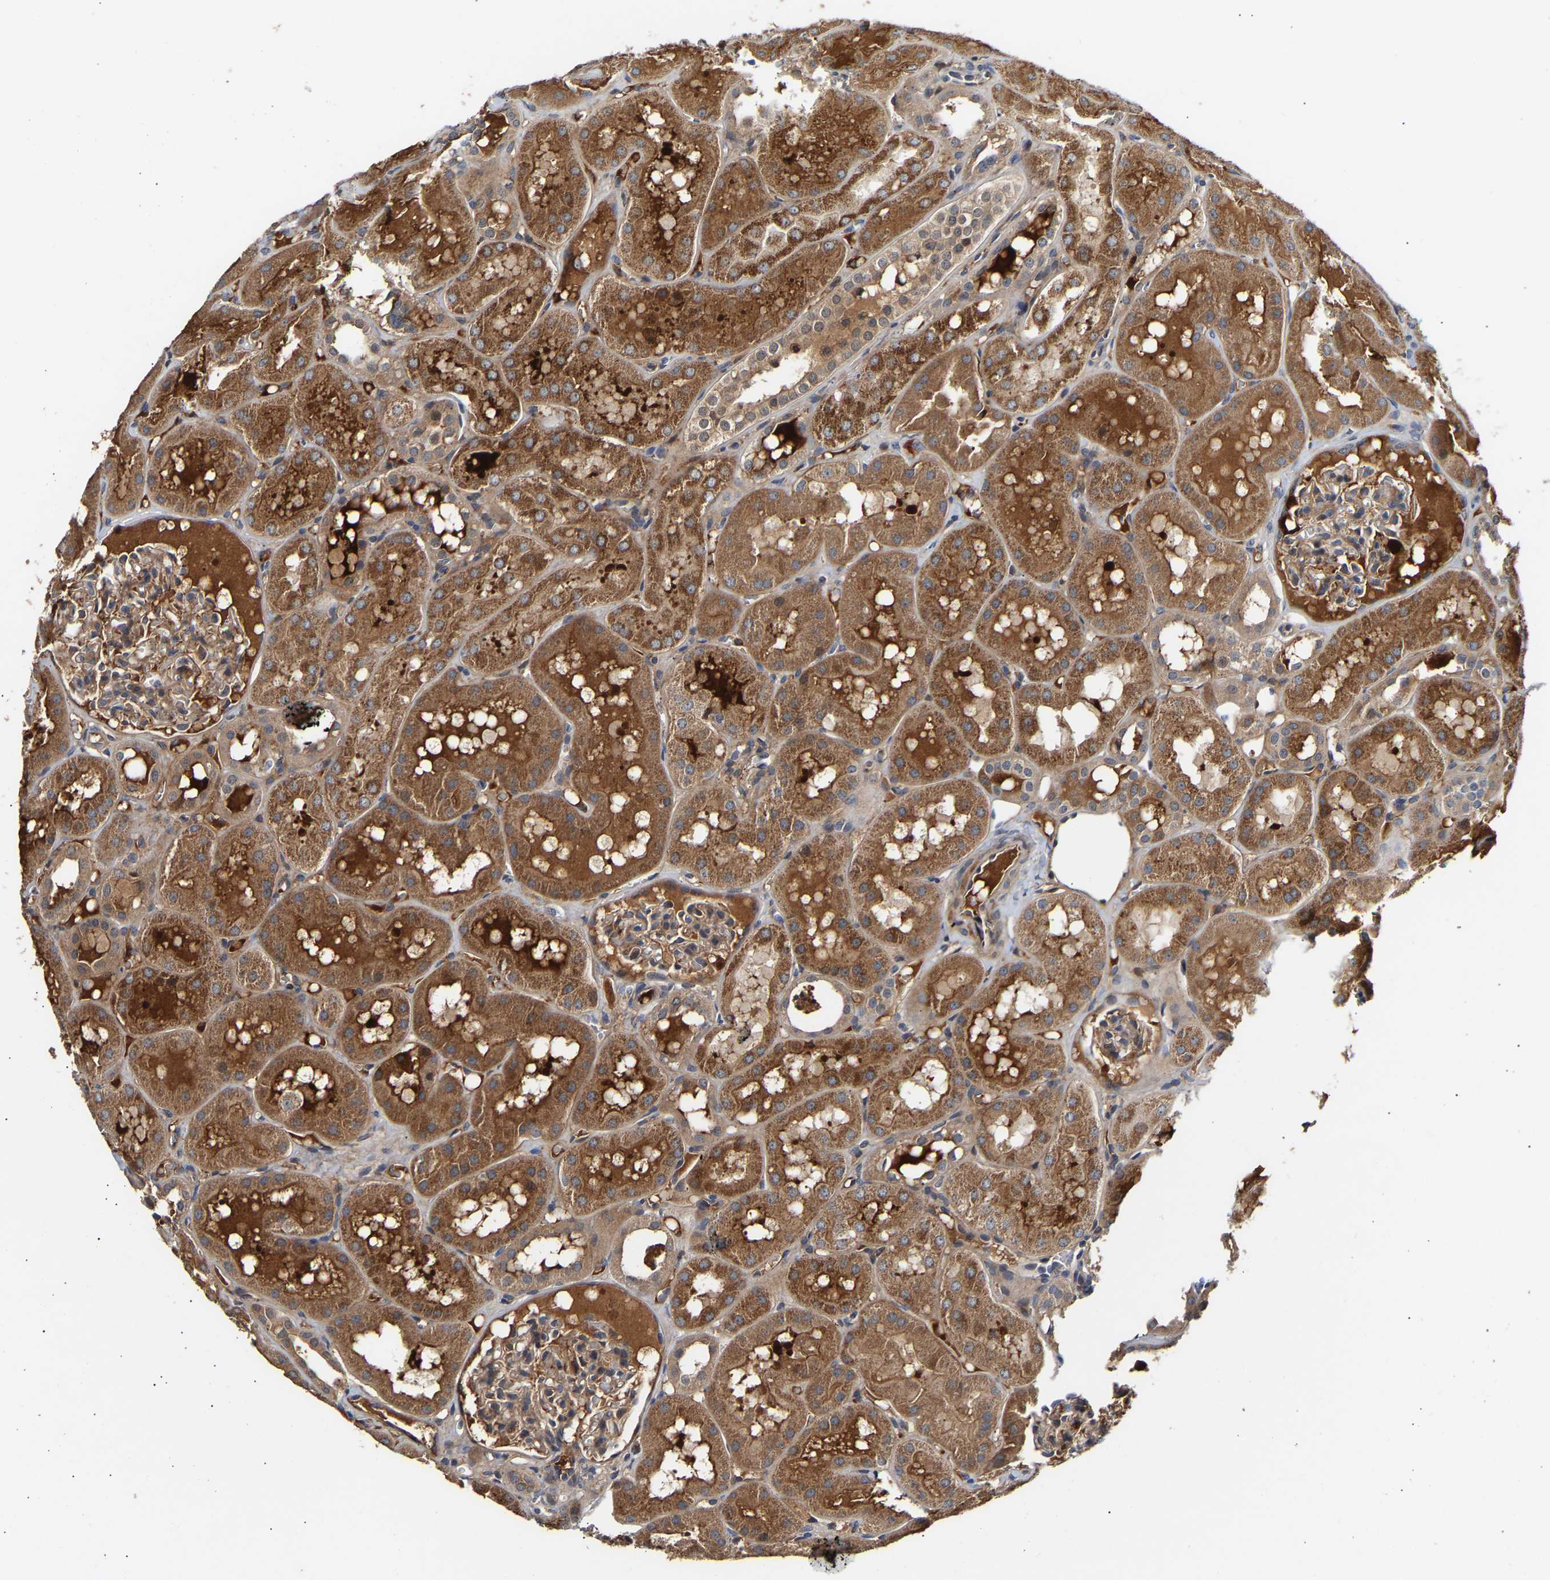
{"staining": {"intensity": "moderate", "quantity": "25%-75%", "location": "cytoplasmic/membranous"}, "tissue": "kidney", "cell_type": "Cells in glomeruli", "image_type": "normal", "snomed": [{"axis": "morphology", "description": "Normal tissue, NOS"}, {"axis": "topography", "description": "Kidney"}, {"axis": "topography", "description": "Urinary bladder"}], "caption": "An IHC photomicrograph of normal tissue is shown. Protein staining in brown shows moderate cytoplasmic/membranous positivity in kidney within cells in glomeruli.", "gene": "KASH5", "patient": {"sex": "male", "age": 16}}